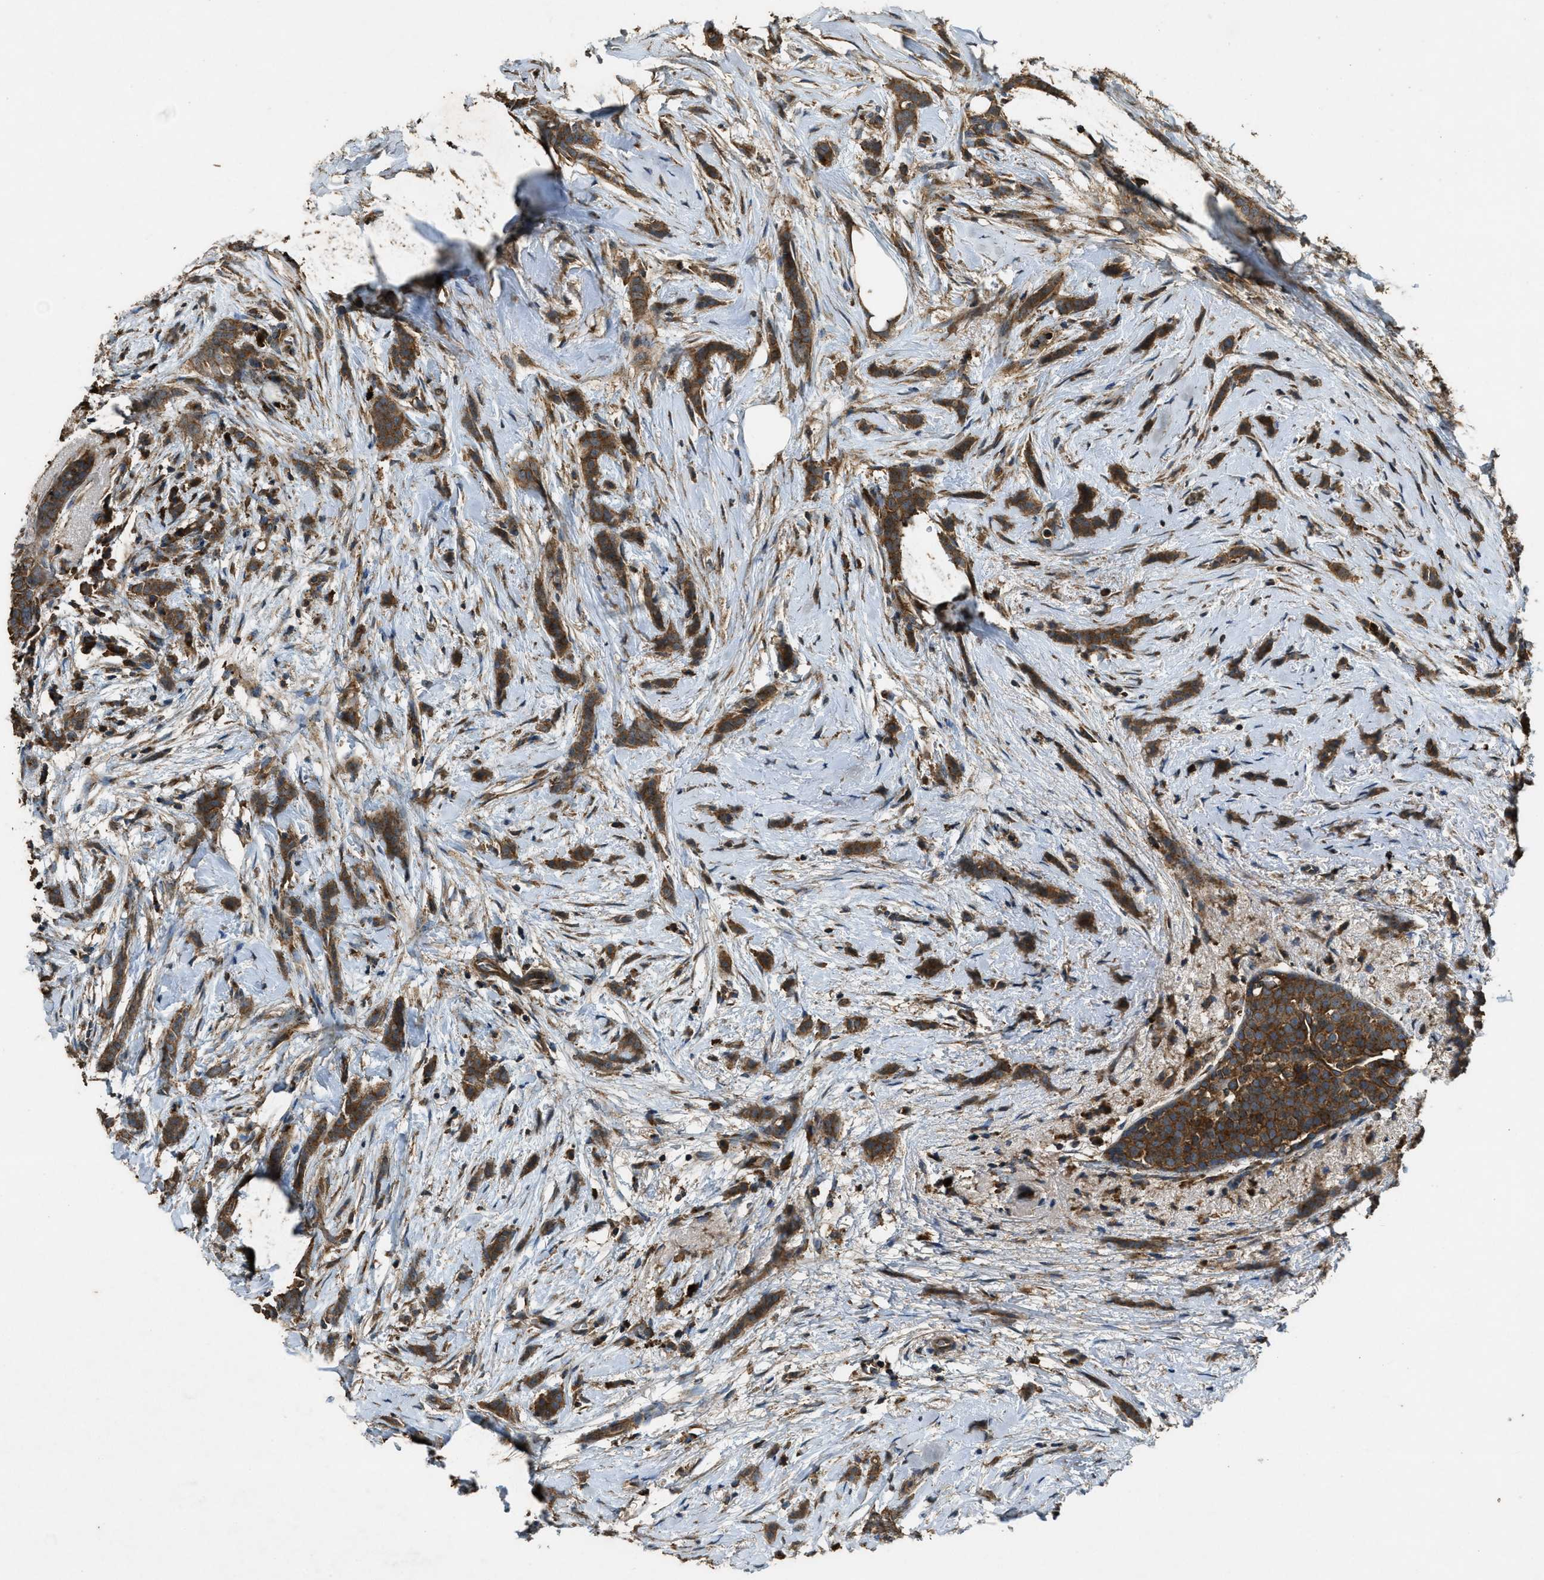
{"staining": {"intensity": "strong", "quantity": ">75%", "location": "cytoplasmic/membranous"}, "tissue": "breast cancer", "cell_type": "Tumor cells", "image_type": "cancer", "snomed": [{"axis": "morphology", "description": "Lobular carcinoma, in situ"}, {"axis": "morphology", "description": "Lobular carcinoma"}, {"axis": "topography", "description": "Breast"}], "caption": "IHC micrograph of human breast cancer (lobular carcinoma) stained for a protein (brown), which shows high levels of strong cytoplasmic/membranous expression in approximately >75% of tumor cells.", "gene": "MAP3K8", "patient": {"sex": "female", "age": 41}}